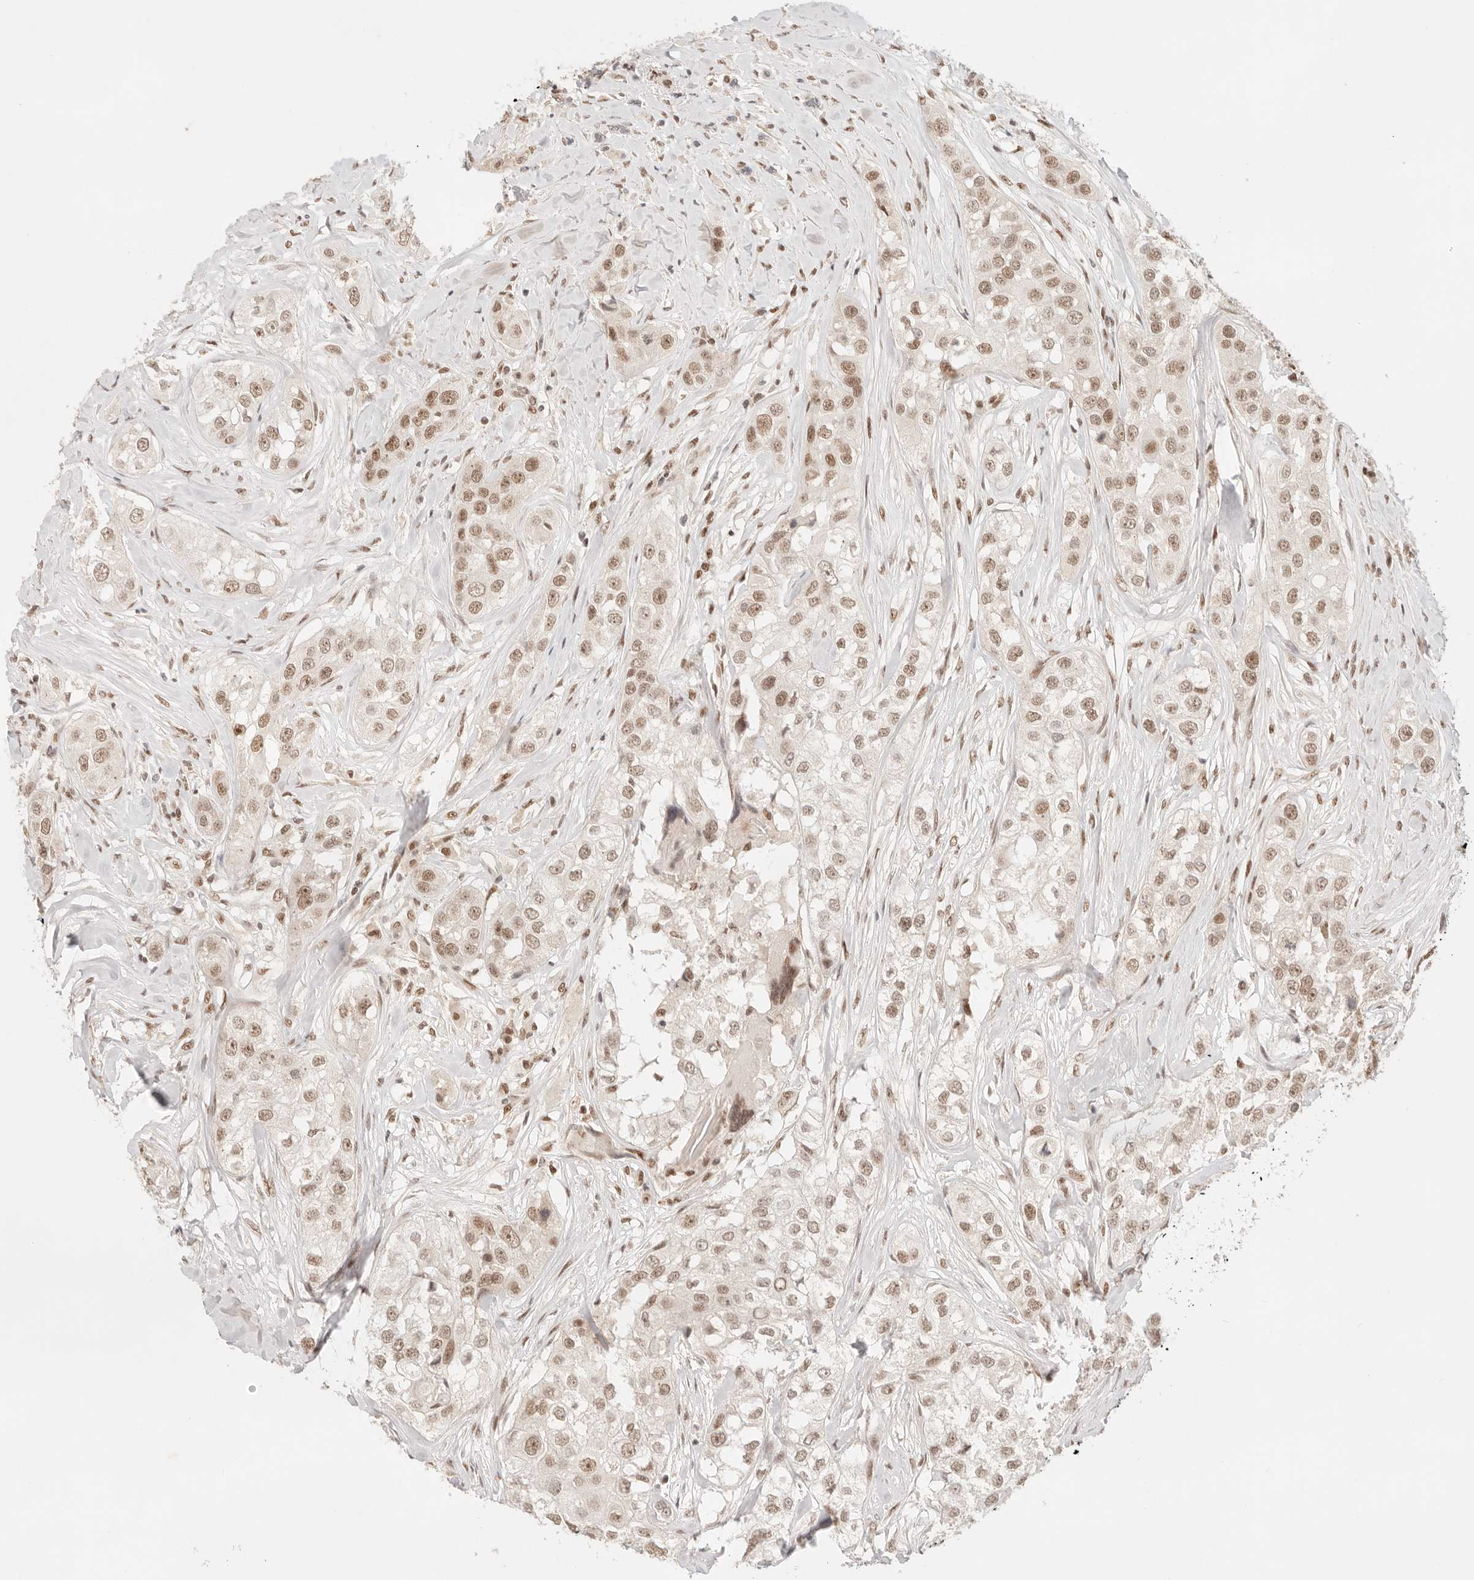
{"staining": {"intensity": "moderate", "quantity": ">75%", "location": "nuclear"}, "tissue": "head and neck cancer", "cell_type": "Tumor cells", "image_type": "cancer", "snomed": [{"axis": "morphology", "description": "Normal tissue, NOS"}, {"axis": "morphology", "description": "Squamous cell carcinoma, NOS"}, {"axis": "topography", "description": "Skeletal muscle"}, {"axis": "topography", "description": "Head-Neck"}], "caption": "Squamous cell carcinoma (head and neck) was stained to show a protein in brown. There is medium levels of moderate nuclear staining in approximately >75% of tumor cells.", "gene": "GTF2E2", "patient": {"sex": "male", "age": 51}}